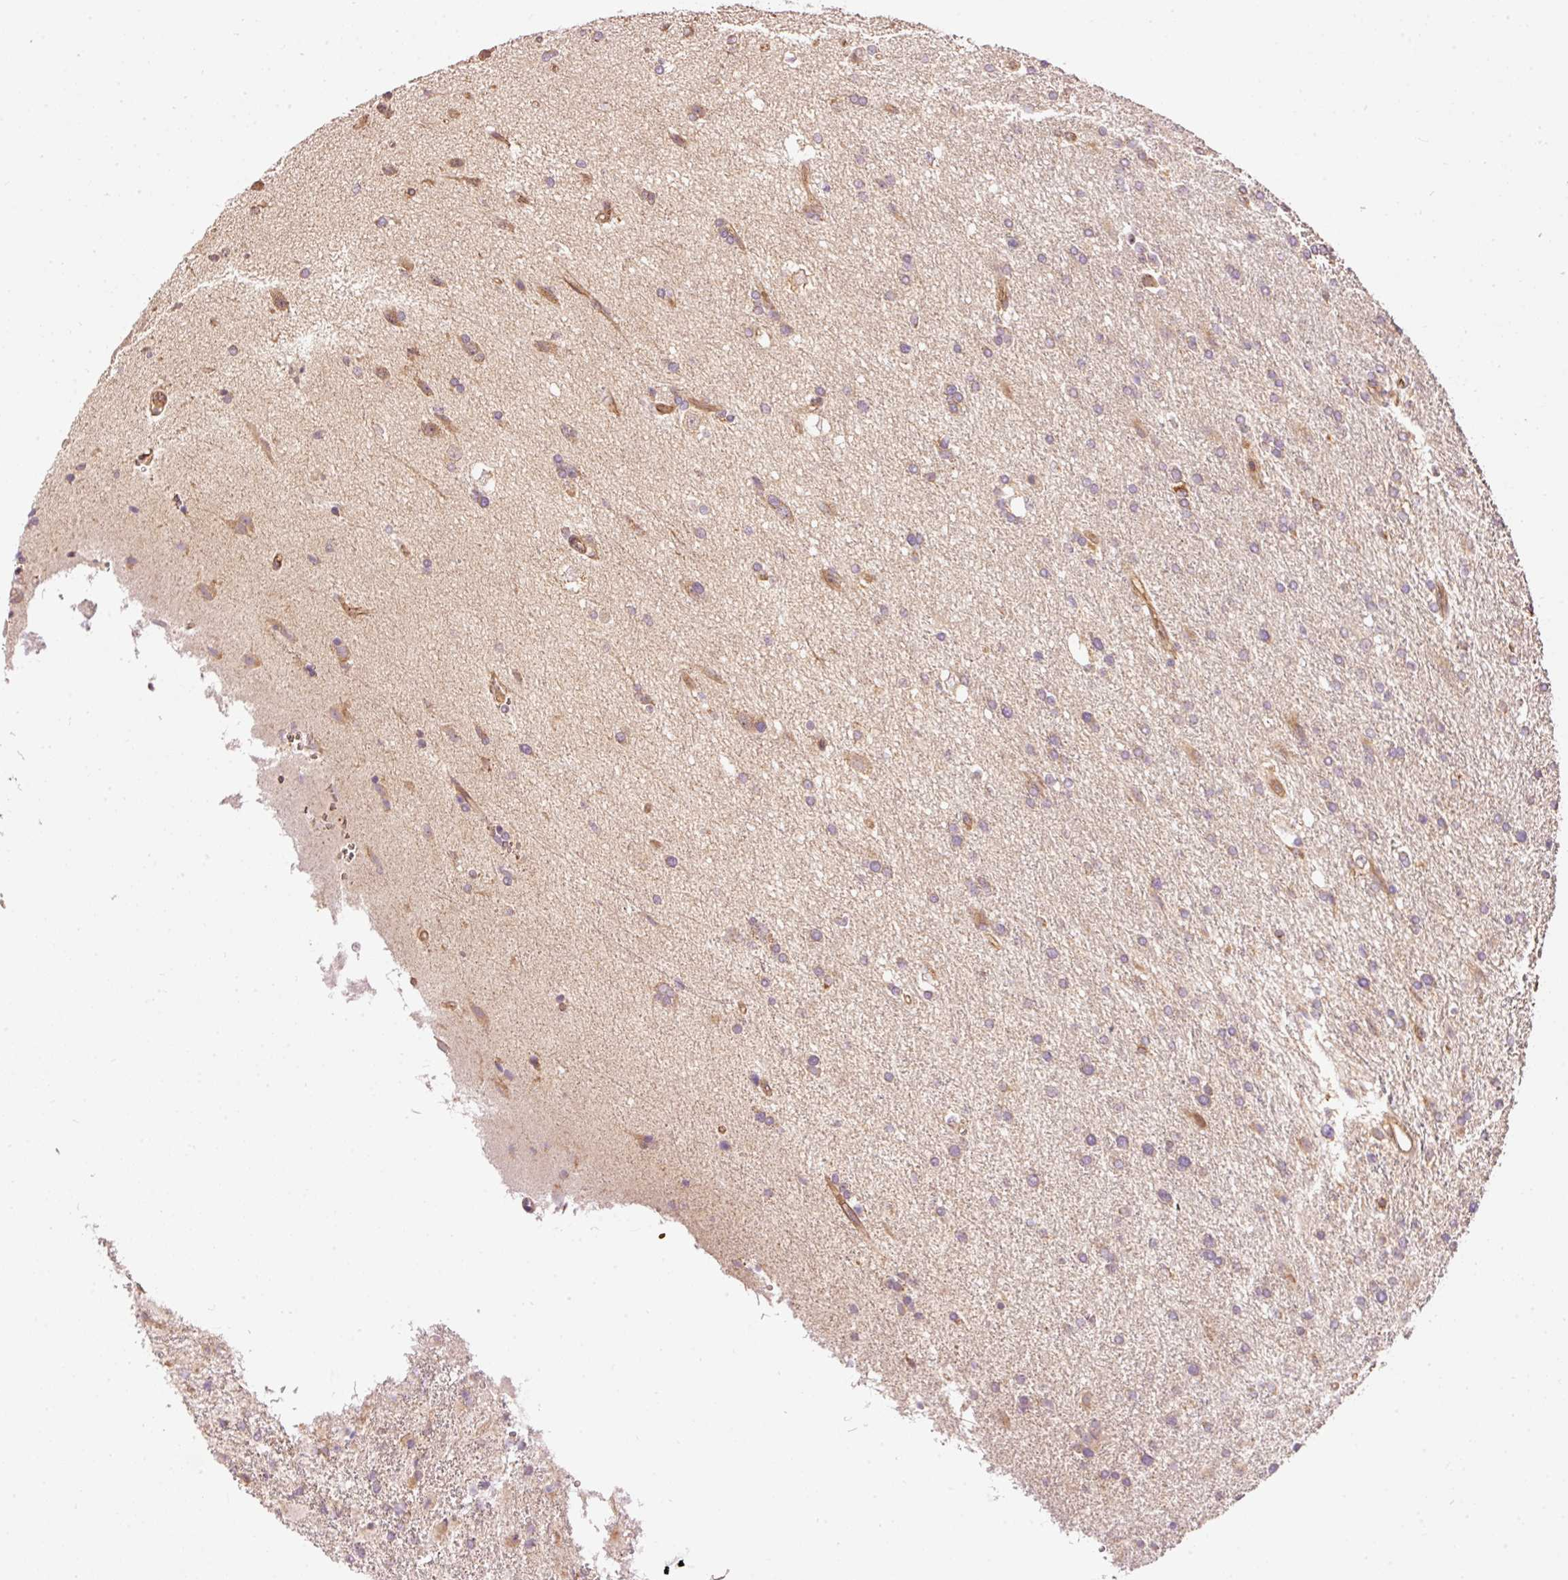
{"staining": {"intensity": "weak", "quantity": "25%-75%", "location": "cytoplasmic/membranous"}, "tissue": "glioma", "cell_type": "Tumor cells", "image_type": "cancer", "snomed": [{"axis": "morphology", "description": "Glioma, malignant, High grade"}, {"axis": "topography", "description": "Brain"}], "caption": "Immunohistochemistry micrograph of neoplastic tissue: human glioma stained using immunohistochemistry (IHC) displays low levels of weak protein expression localized specifically in the cytoplasmic/membranous of tumor cells, appearing as a cytoplasmic/membranous brown color.", "gene": "ADCY4", "patient": {"sex": "male", "age": 56}}